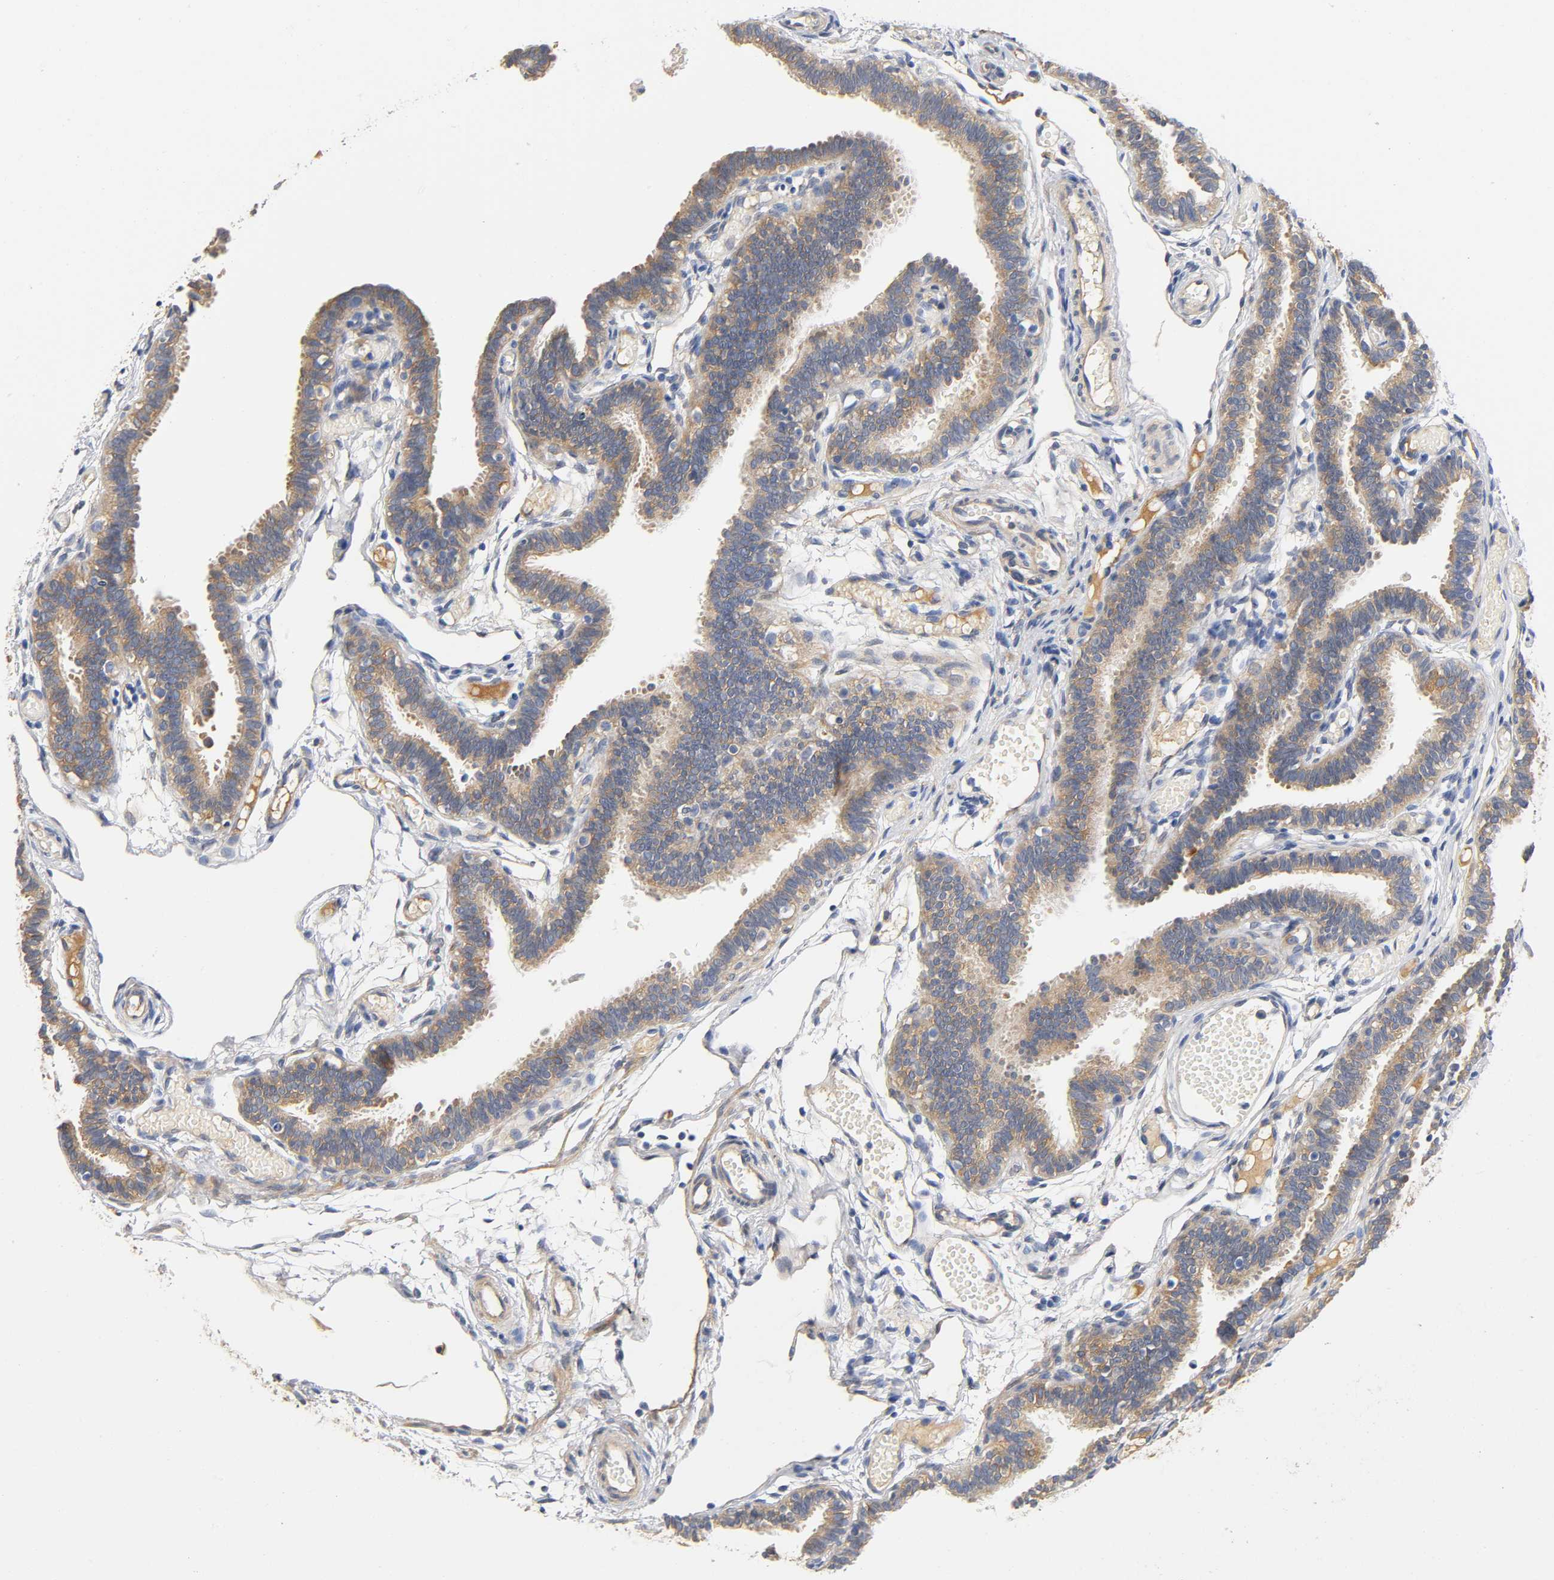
{"staining": {"intensity": "moderate", "quantity": ">75%", "location": "cytoplasmic/membranous"}, "tissue": "fallopian tube", "cell_type": "Glandular cells", "image_type": "normal", "snomed": [{"axis": "morphology", "description": "Normal tissue, NOS"}, {"axis": "topography", "description": "Fallopian tube"}], "caption": "Immunohistochemical staining of benign fallopian tube reveals medium levels of moderate cytoplasmic/membranous expression in approximately >75% of glandular cells. (DAB IHC with brightfield microscopy, high magnification).", "gene": "TNC", "patient": {"sex": "female", "age": 29}}